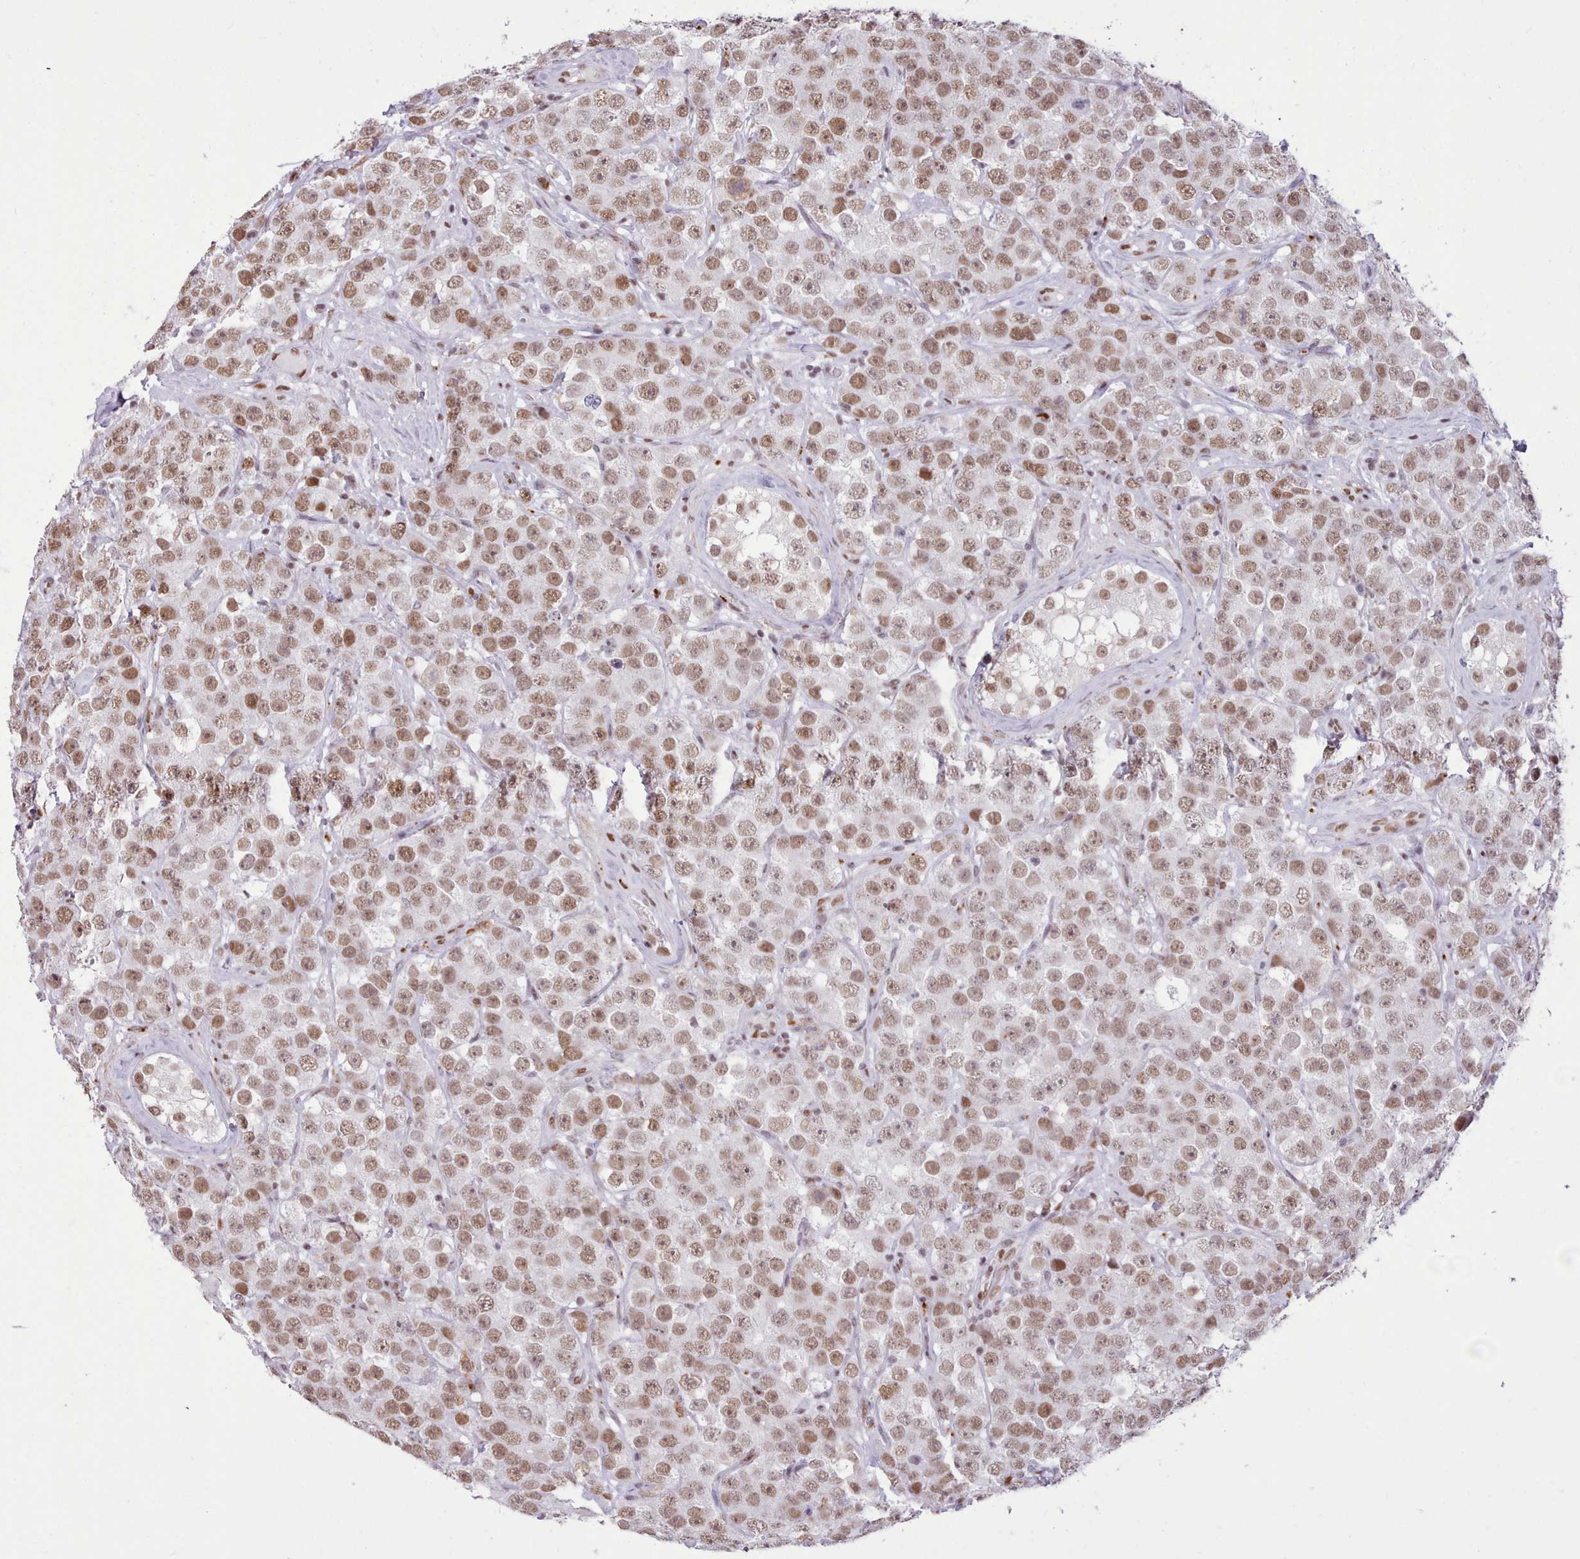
{"staining": {"intensity": "moderate", "quantity": ">75%", "location": "nuclear"}, "tissue": "testis cancer", "cell_type": "Tumor cells", "image_type": "cancer", "snomed": [{"axis": "morphology", "description": "Seminoma, NOS"}, {"axis": "topography", "description": "Testis"}], "caption": "Brown immunohistochemical staining in testis seminoma reveals moderate nuclear positivity in about >75% of tumor cells.", "gene": "TAF15", "patient": {"sex": "male", "age": 28}}